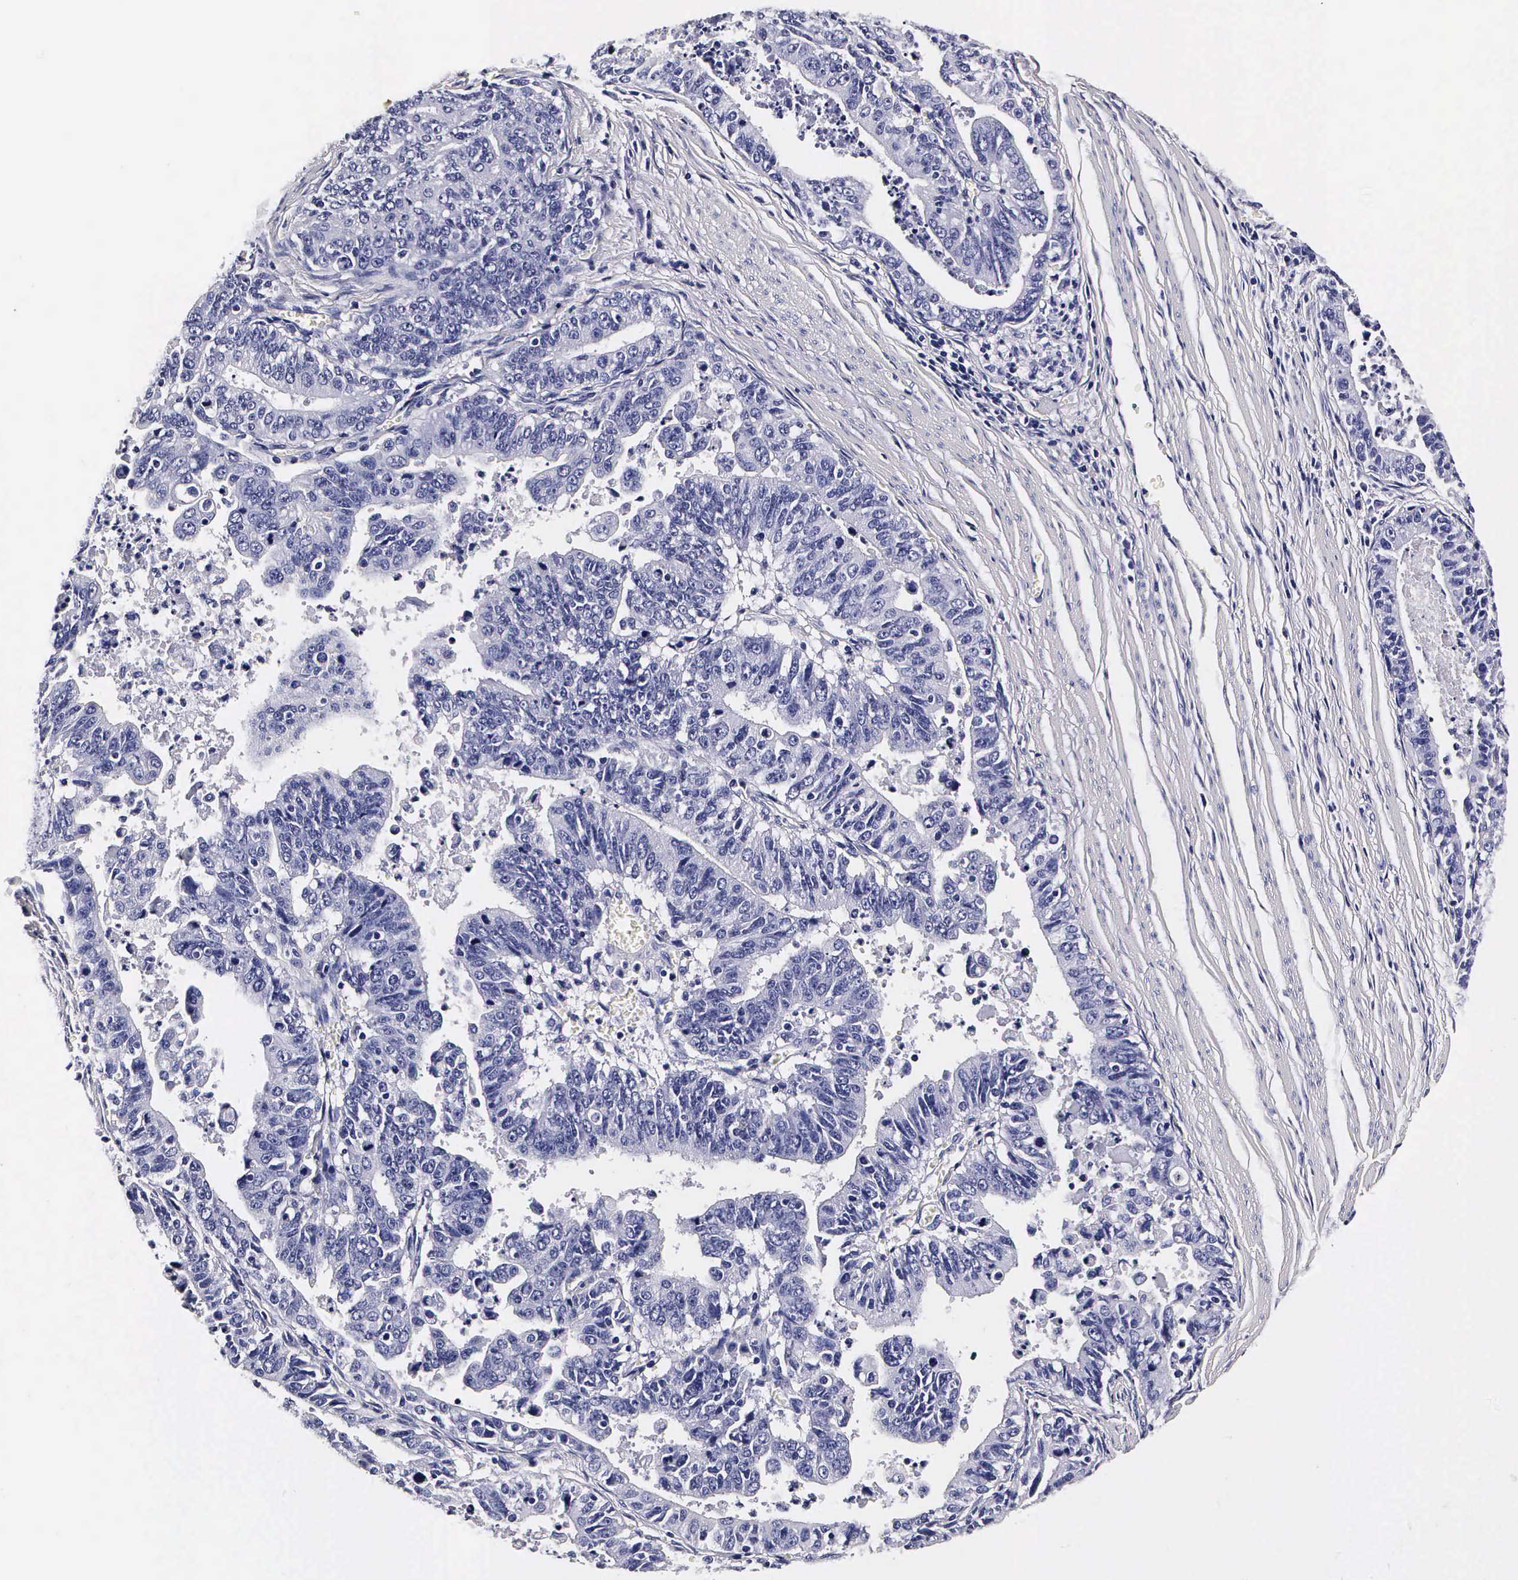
{"staining": {"intensity": "negative", "quantity": "none", "location": "none"}, "tissue": "stomach cancer", "cell_type": "Tumor cells", "image_type": "cancer", "snomed": [{"axis": "morphology", "description": "Adenocarcinoma, NOS"}, {"axis": "topography", "description": "Stomach, upper"}], "caption": "The histopathology image shows no staining of tumor cells in stomach adenocarcinoma.", "gene": "IAPP", "patient": {"sex": "female", "age": 50}}